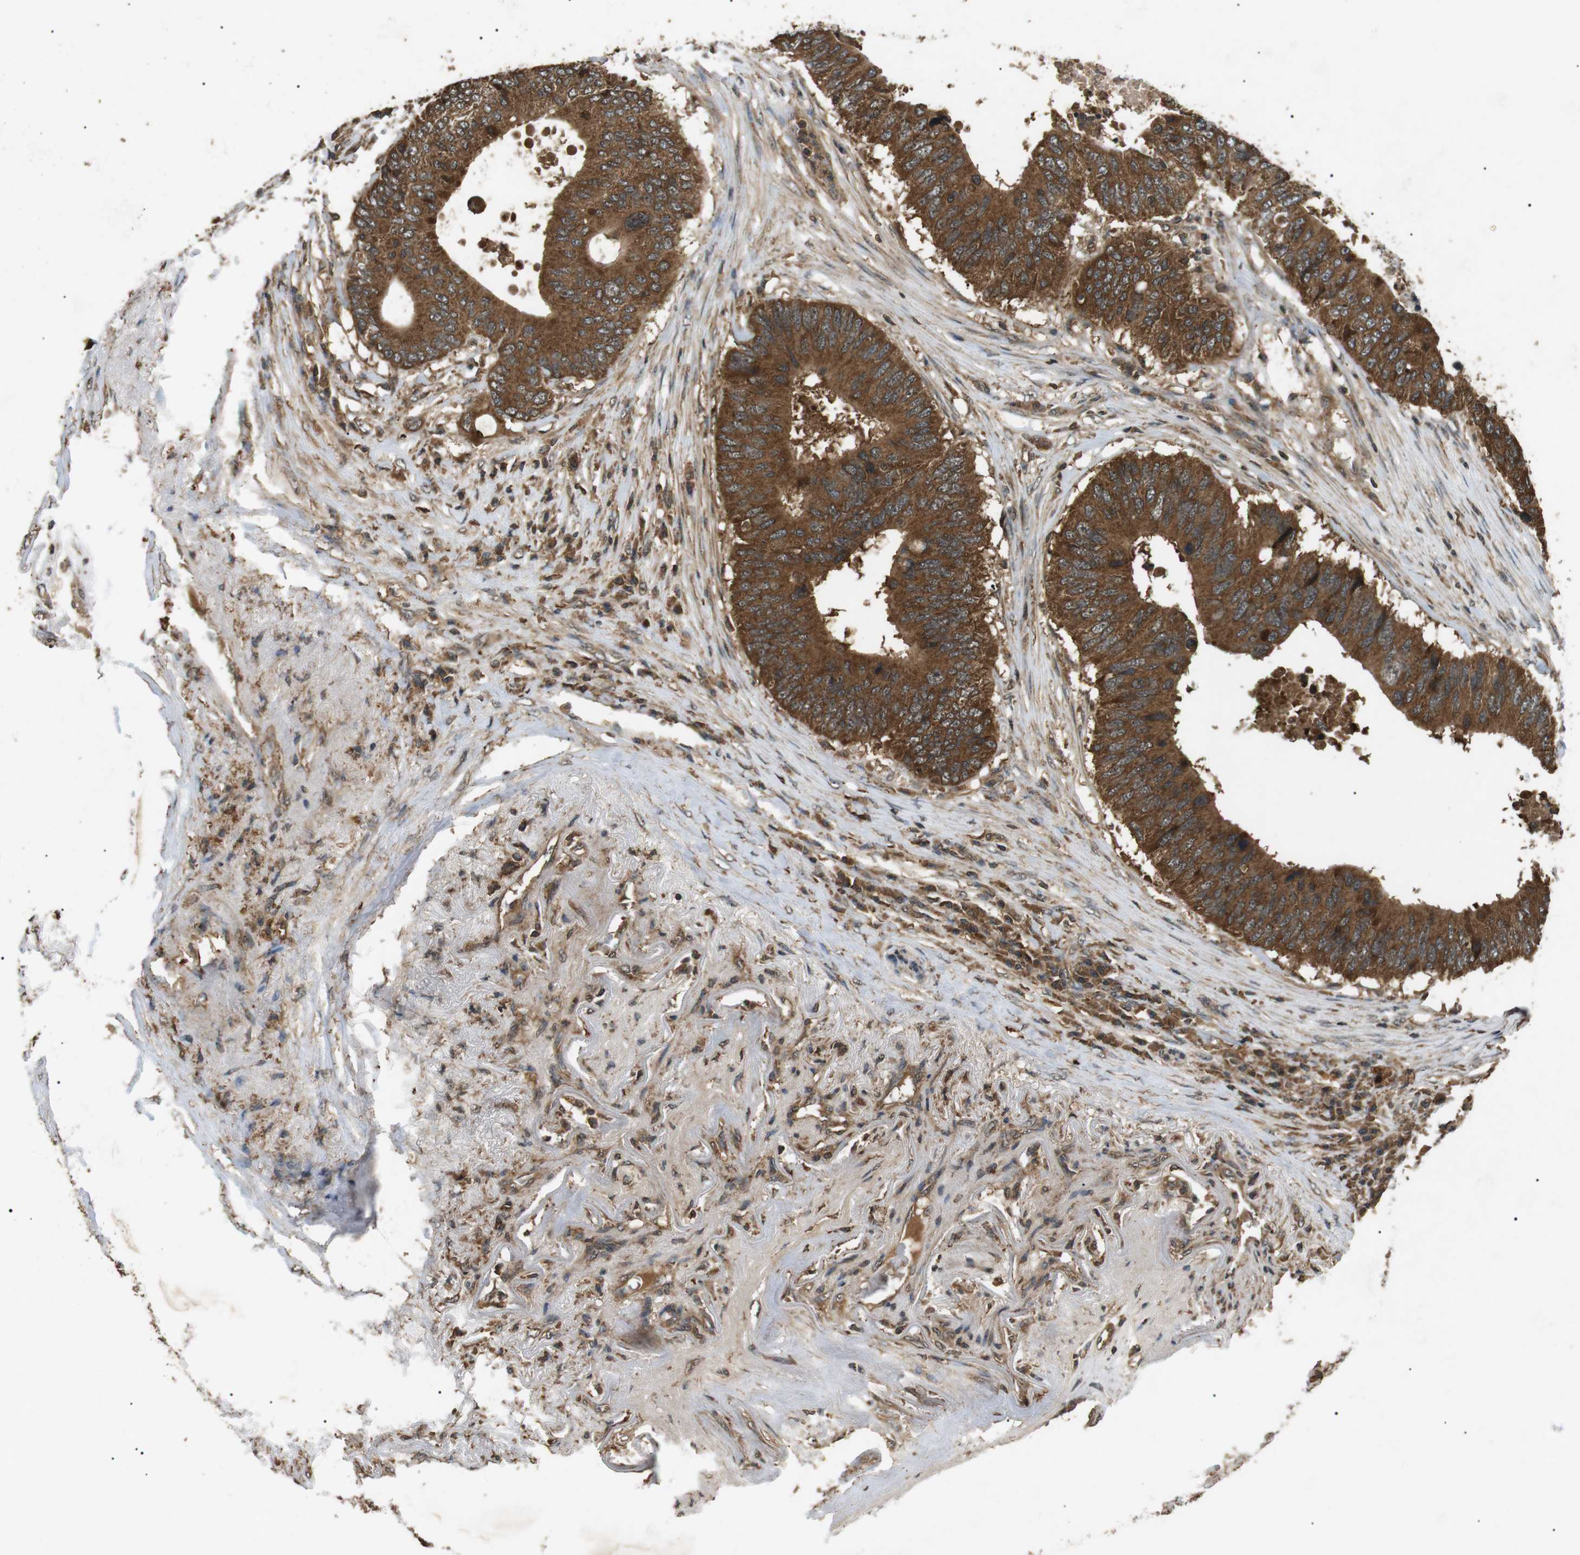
{"staining": {"intensity": "strong", "quantity": ">75%", "location": "cytoplasmic/membranous"}, "tissue": "colorectal cancer", "cell_type": "Tumor cells", "image_type": "cancer", "snomed": [{"axis": "morphology", "description": "Adenocarcinoma, NOS"}, {"axis": "topography", "description": "Colon"}], "caption": "A brown stain labels strong cytoplasmic/membranous positivity of a protein in human adenocarcinoma (colorectal) tumor cells. (DAB (3,3'-diaminobenzidine) = brown stain, brightfield microscopy at high magnification).", "gene": "TBC1D15", "patient": {"sex": "male", "age": 71}}